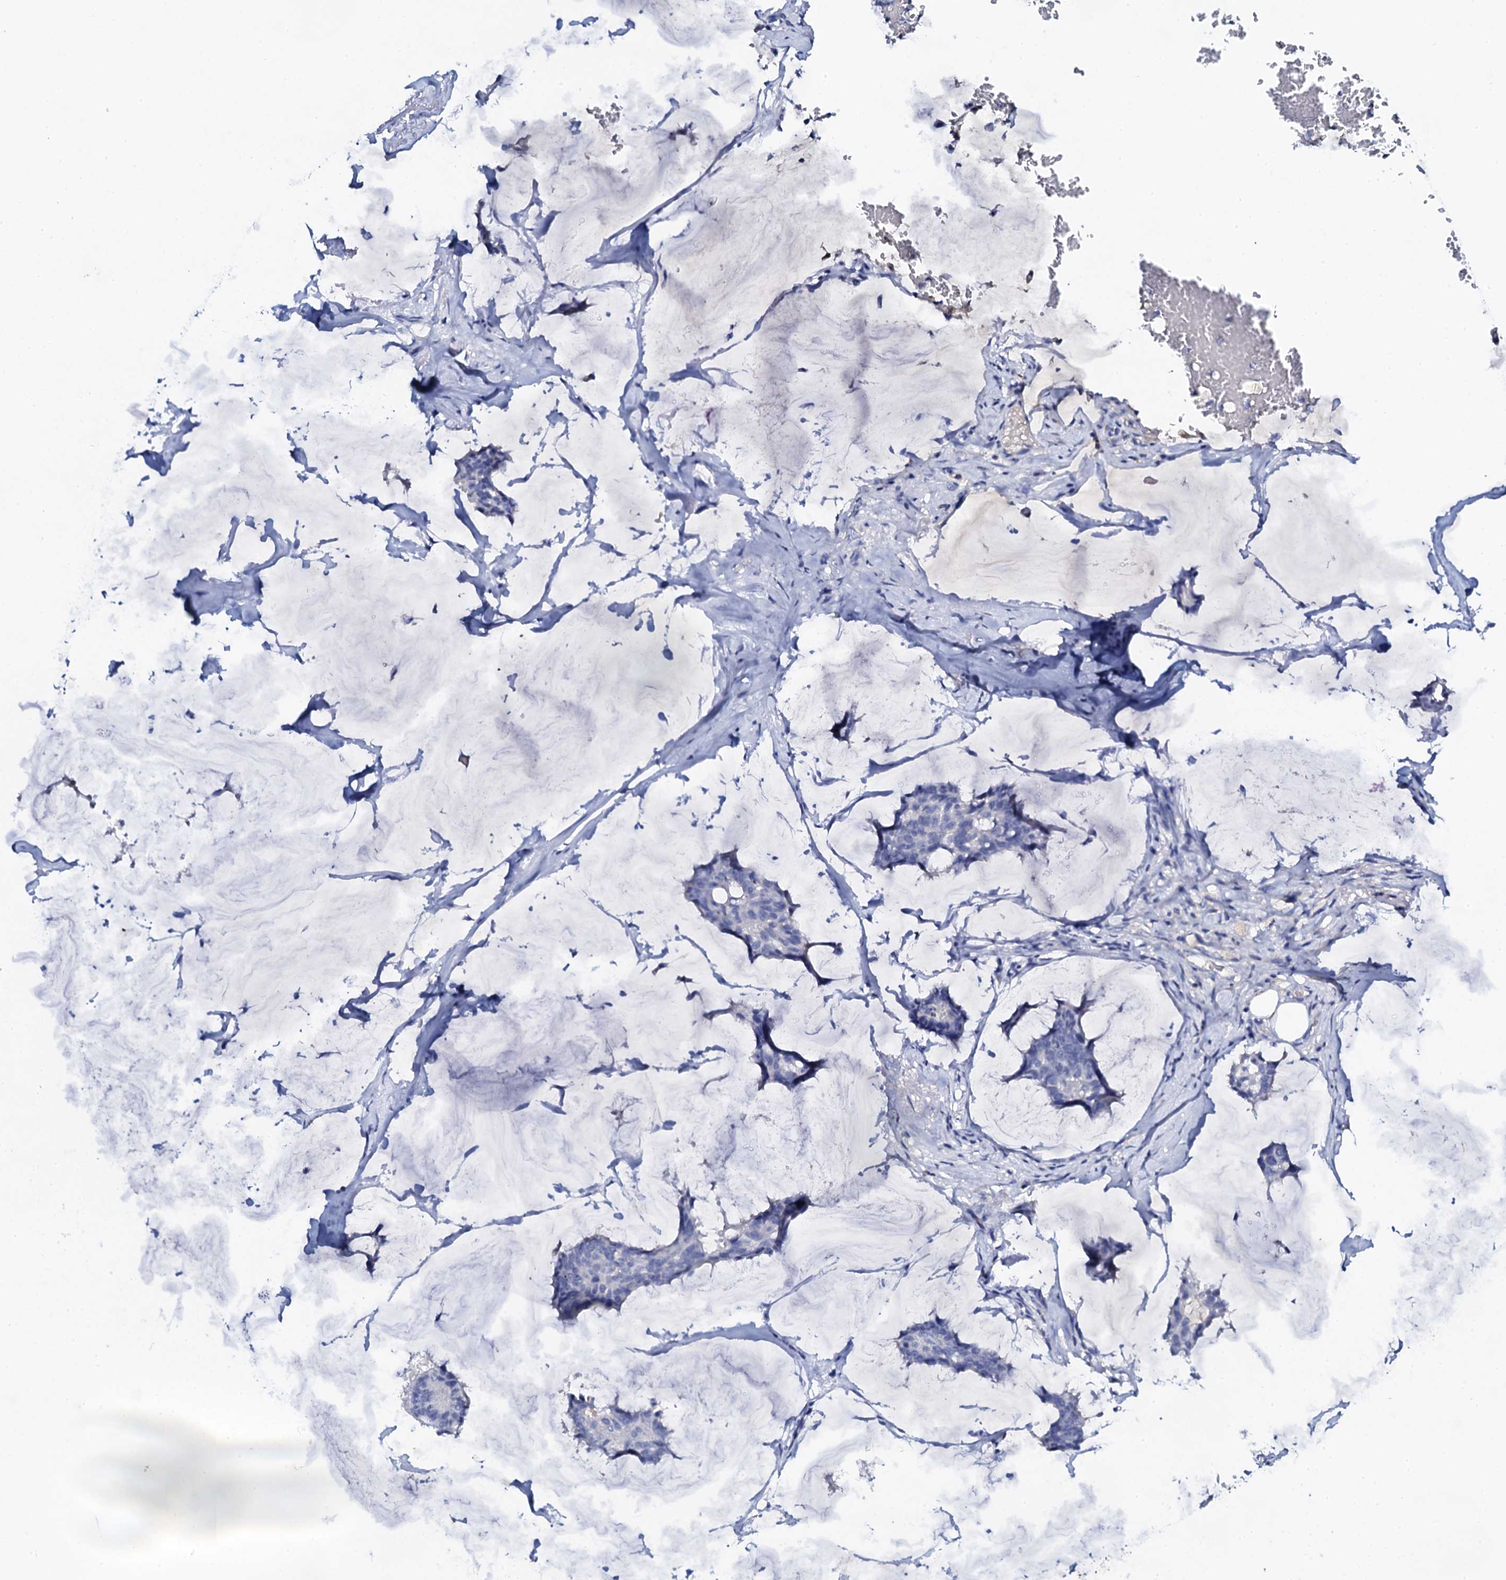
{"staining": {"intensity": "negative", "quantity": "none", "location": "none"}, "tissue": "breast cancer", "cell_type": "Tumor cells", "image_type": "cancer", "snomed": [{"axis": "morphology", "description": "Duct carcinoma"}, {"axis": "topography", "description": "Breast"}], "caption": "Breast intraductal carcinoma was stained to show a protein in brown. There is no significant expression in tumor cells.", "gene": "FBXL16", "patient": {"sex": "female", "age": 93}}